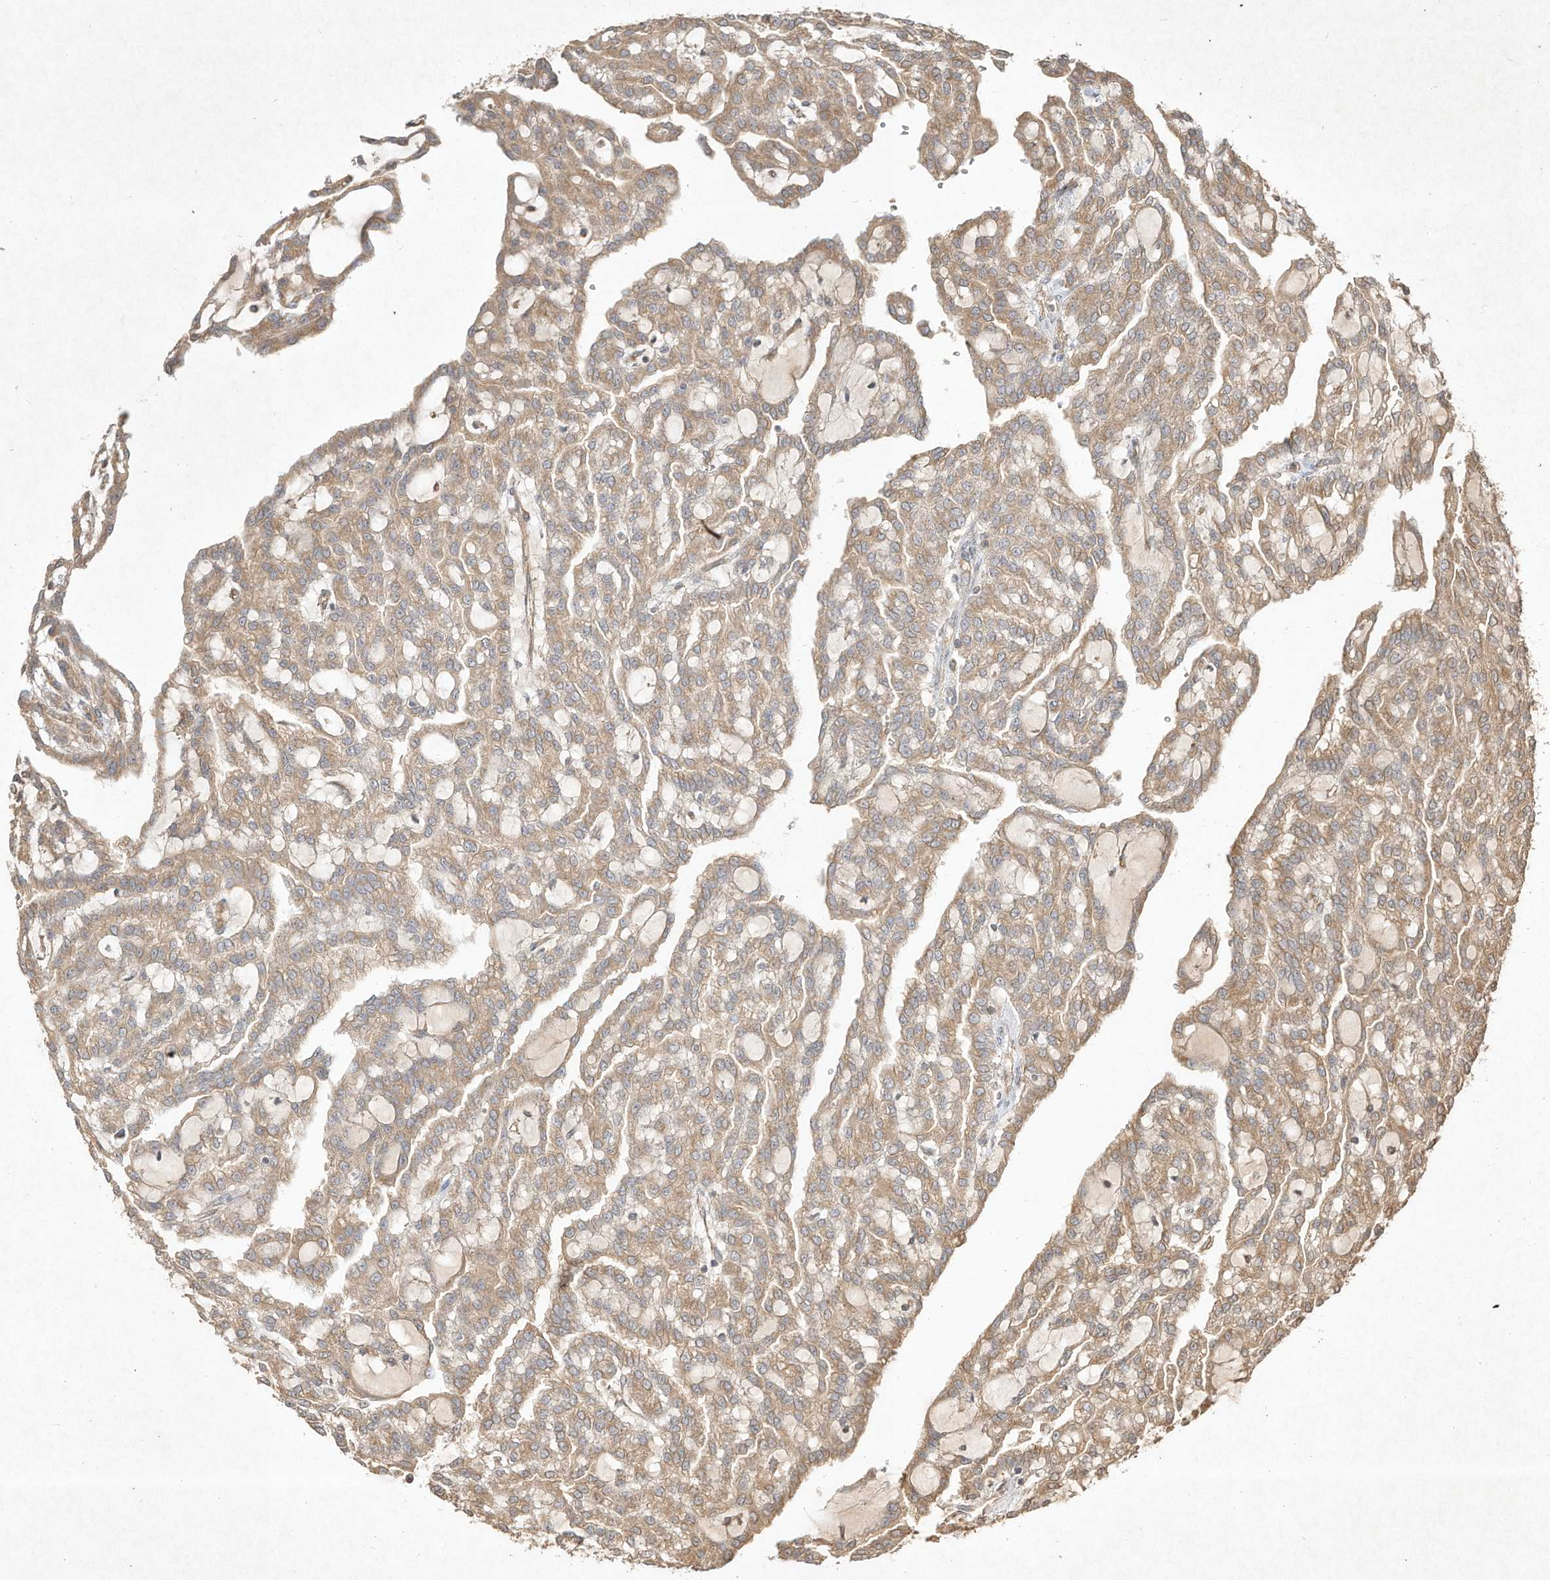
{"staining": {"intensity": "weak", "quantity": ">75%", "location": "cytoplasmic/membranous"}, "tissue": "renal cancer", "cell_type": "Tumor cells", "image_type": "cancer", "snomed": [{"axis": "morphology", "description": "Adenocarcinoma, NOS"}, {"axis": "topography", "description": "Kidney"}], "caption": "This is an image of IHC staining of renal cancer, which shows weak staining in the cytoplasmic/membranous of tumor cells.", "gene": "DYNC1I2", "patient": {"sex": "male", "age": 63}}